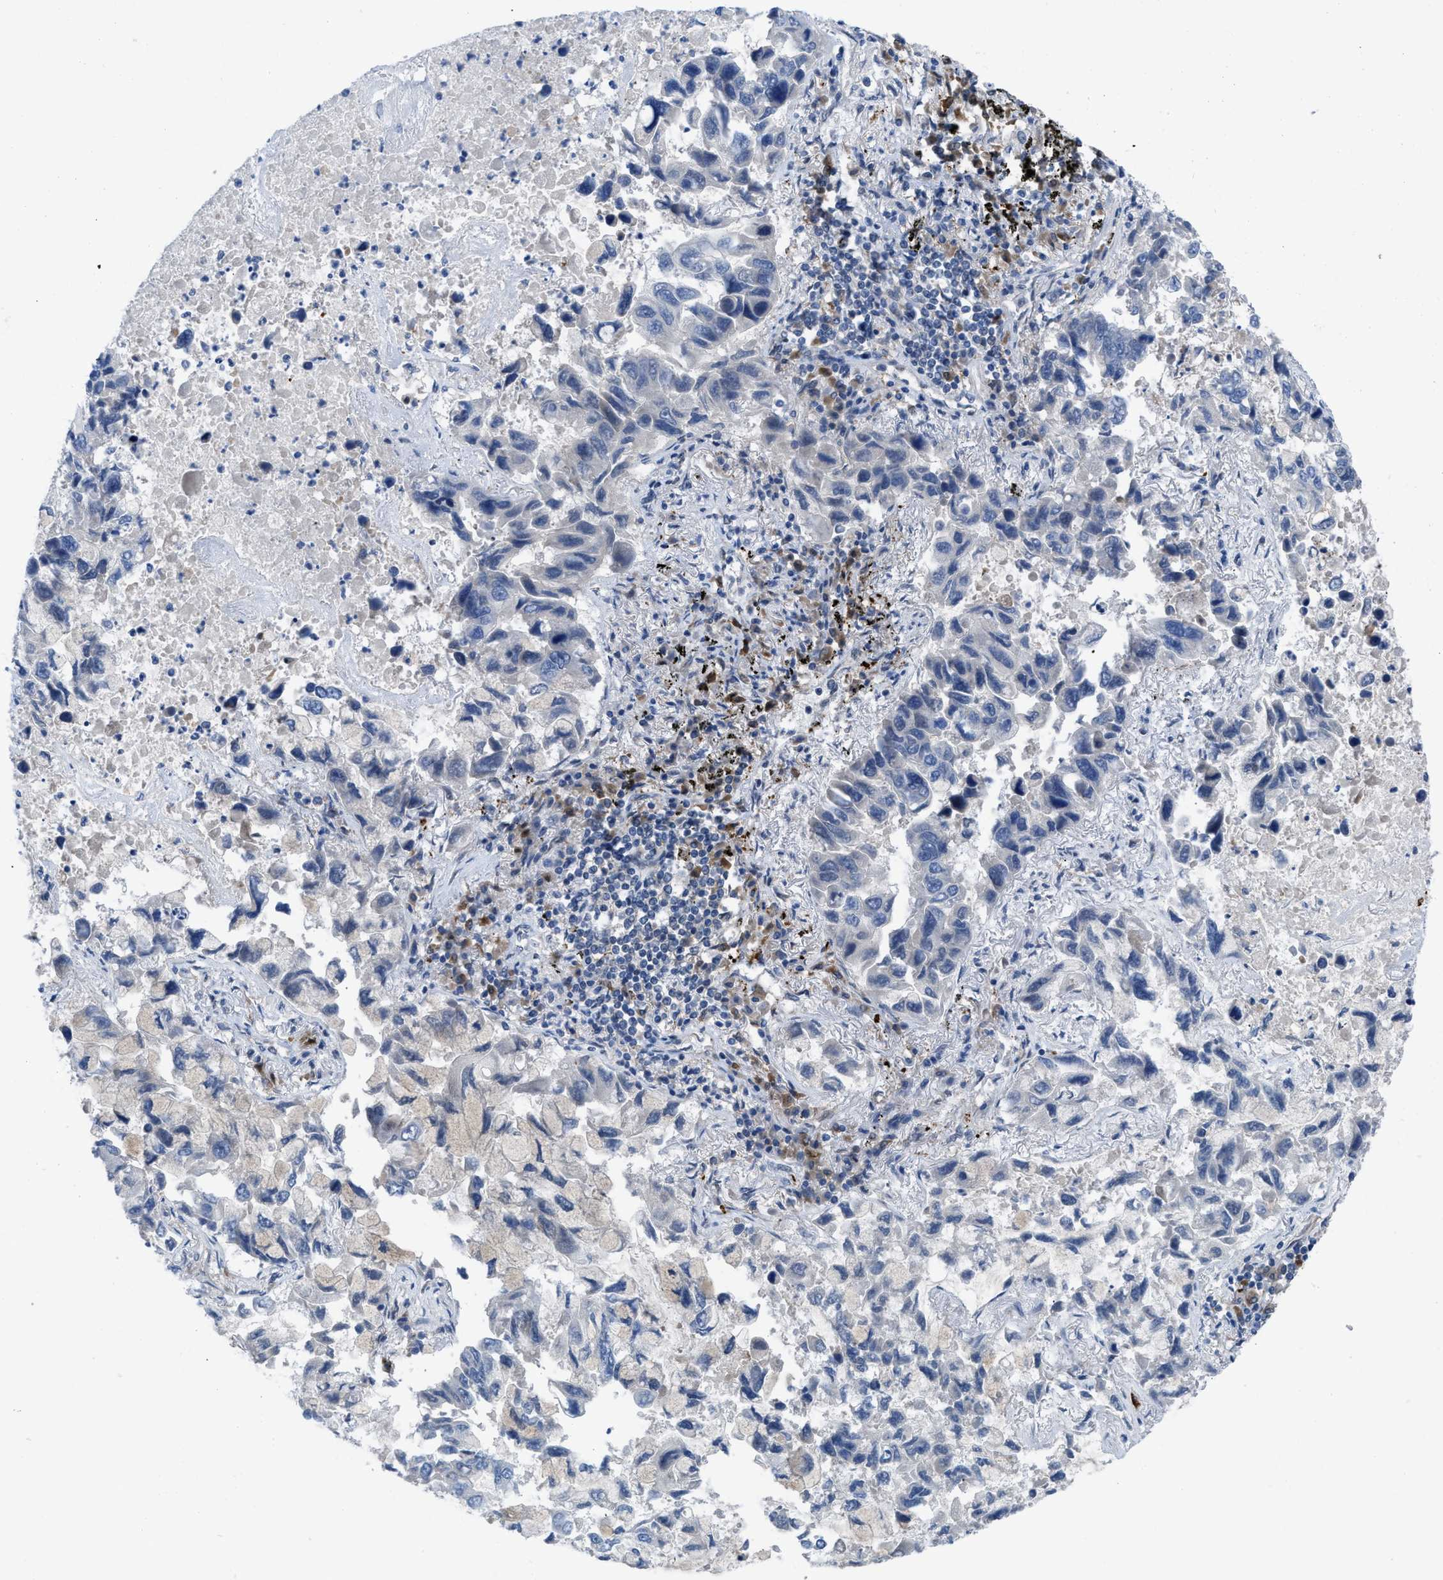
{"staining": {"intensity": "negative", "quantity": "none", "location": "none"}, "tissue": "lung cancer", "cell_type": "Tumor cells", "image_type": "cancer", "snomed": [{"axis": "morphology", "description": "Adenocarcinoma, NOS"}, {"axis": "topography", "description": "Lung"}], "caption": "Tumor cells show no significant positivity in adenocarcinoma (lung).", "gene": "IL17RE", "patient": {"sex": "male", "age": 64}}